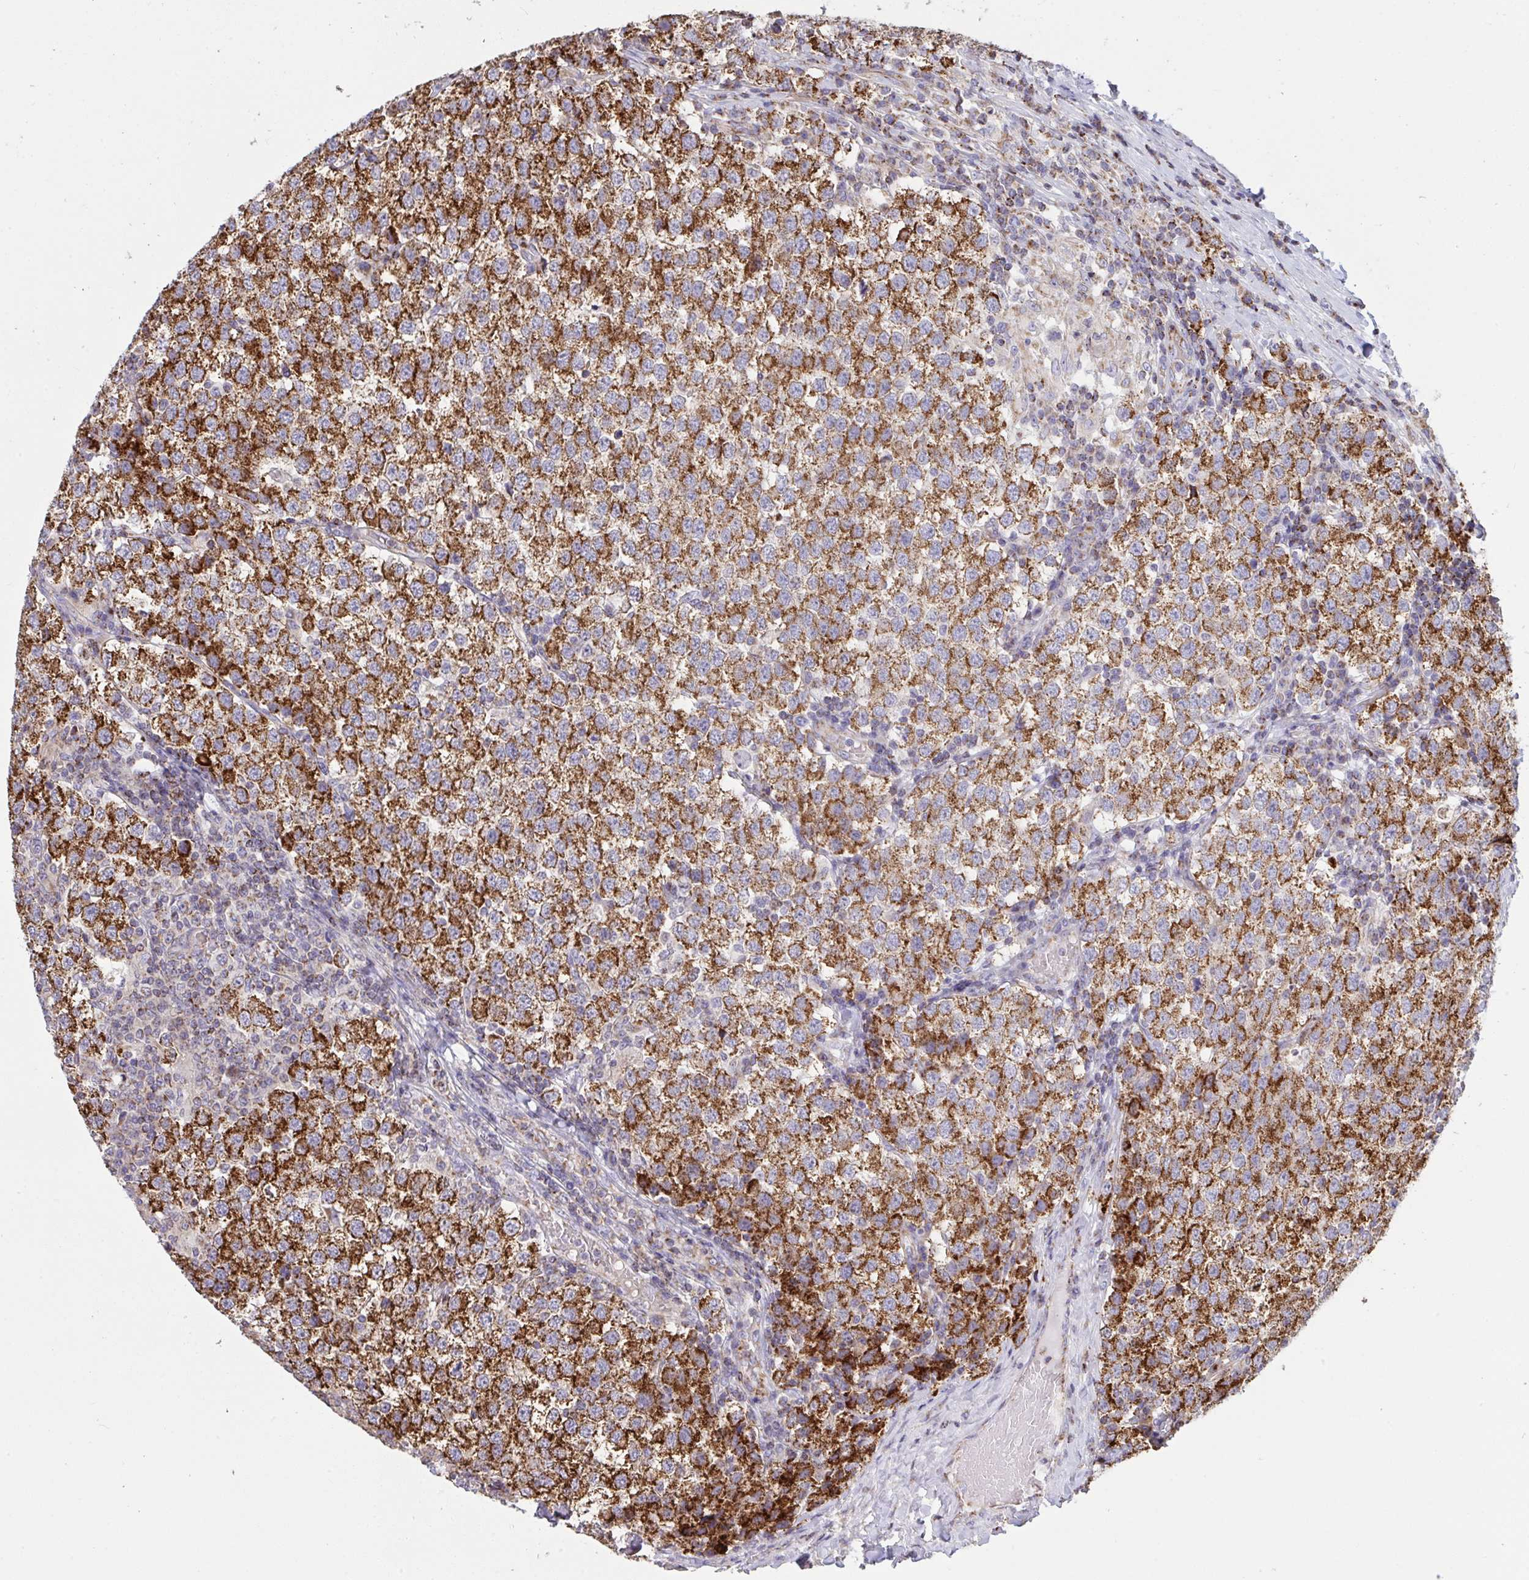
{"staining": {"intensity": "strong", "quantity": ">75%", "location": "cytoplasmic/membranous"}, "tissue": "testis cancer", "cell_type": "Tumor cells", "image_type": "cancer", "snomed": [{"axis": "morphology", "description": "Seminoma, NOS"}, {"axis": "topography", "description": "Testis"}], "caption": "Tumor cells display high levels of strong cytoplasmic/membranous expression in about >75% of cells in testis cancer (seminoma). The staining was performed using DAB (3,3'-diaminobenzidine), with brown indicating positive protein expression. Nuclei are stained blue with hematoxylin.", "gene": "MICOS10", "patient": {"sex": "male", "age": 34}}